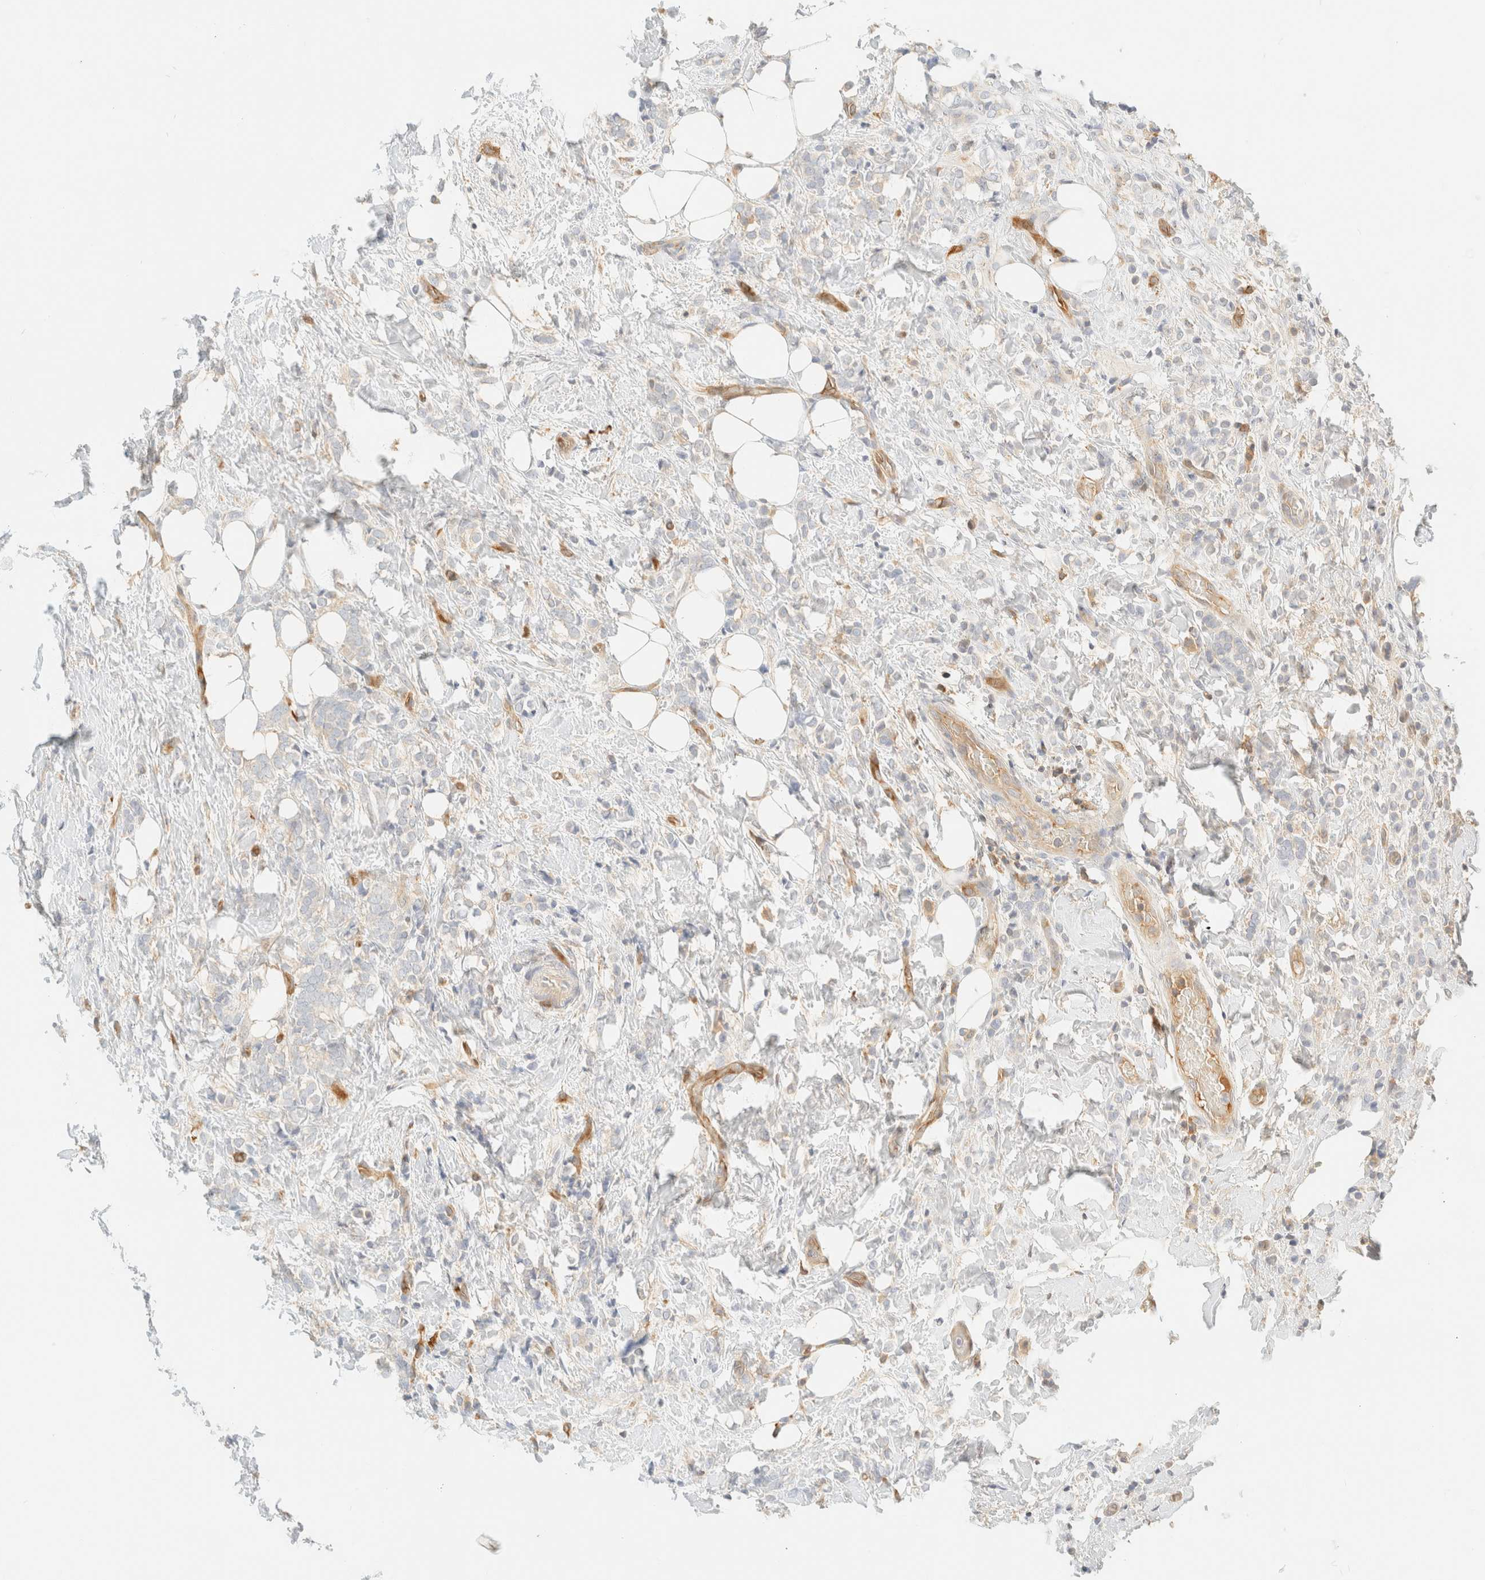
{"staining": {"intensity": "negative", "quantity": "none", "location": "none"}, "tissue": "breast cancer", "cell_type": "Tumor cells", "image_type": "cancer", "snomed": [{"axis": "morphology", "description": "Lobular carcinoma"}, {"axis": "topography", "description": "Breast"}], "caption": "Lobular carcinoma (breast) was stained to show a protein in brown. There is no significant expression in tumor cells.", "gene": "FHOD1", "patient": {"sex": "female", "age": 50}}